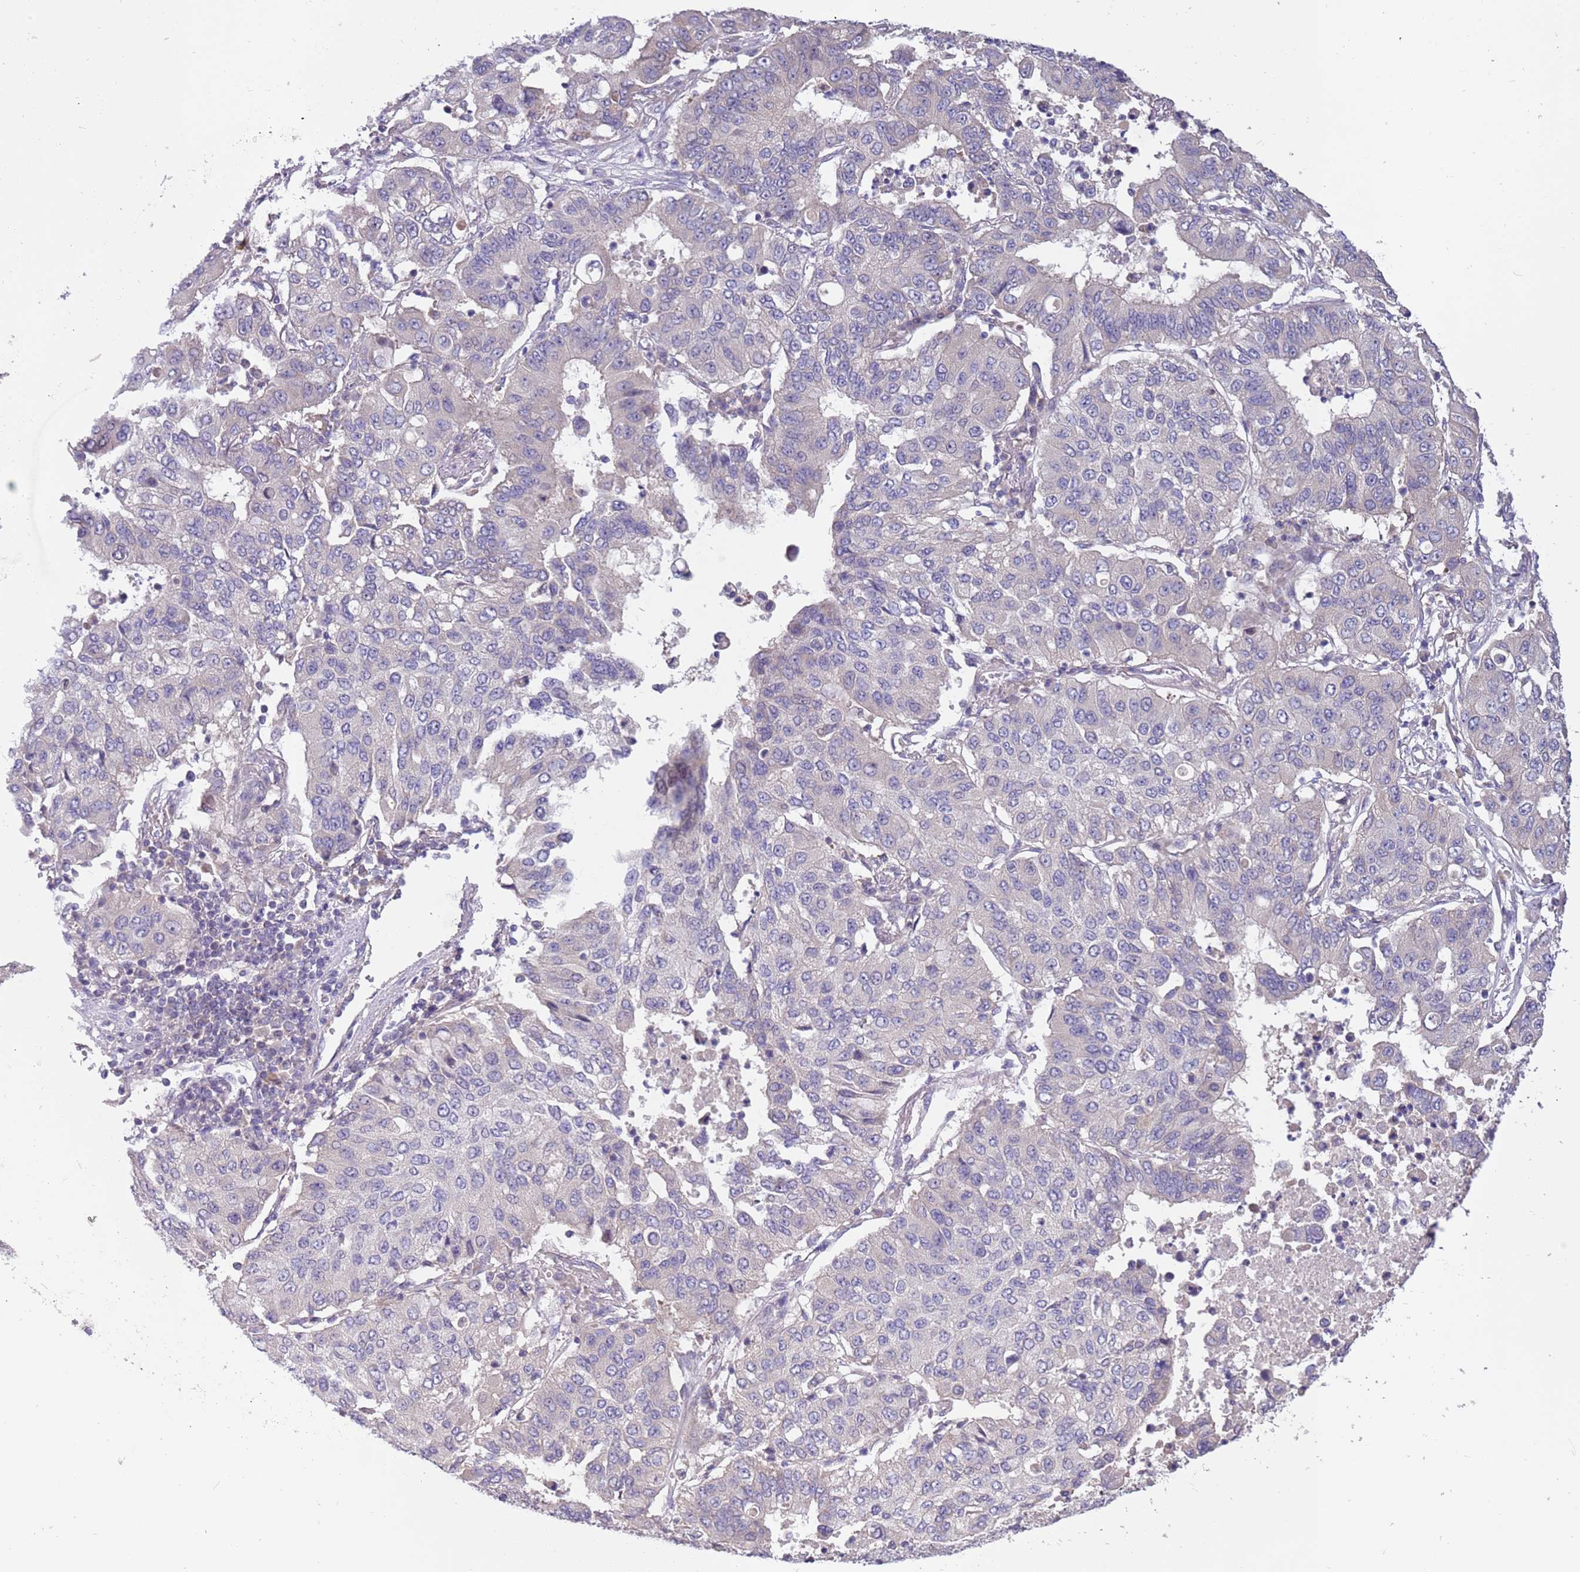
{"staining": {"intensity": "negative", "quantity": "none", "location": "none"}, "tissue": "lung cancer", "cell_type": "Tumor cells", "image_type": "cancer", "snomed": [{"axis": "morphology", "description": "Squamous cell carcinoma, NOS"}, {"axis": "topography", "description": "Lung"}], "caption": "An image of lung cancer (squamous cell carcinoma) stained for a protein demonstrates no brown staining in tumor cells.", "gene": "CABYR", "patient": {"sex": "male", "age": 74}}